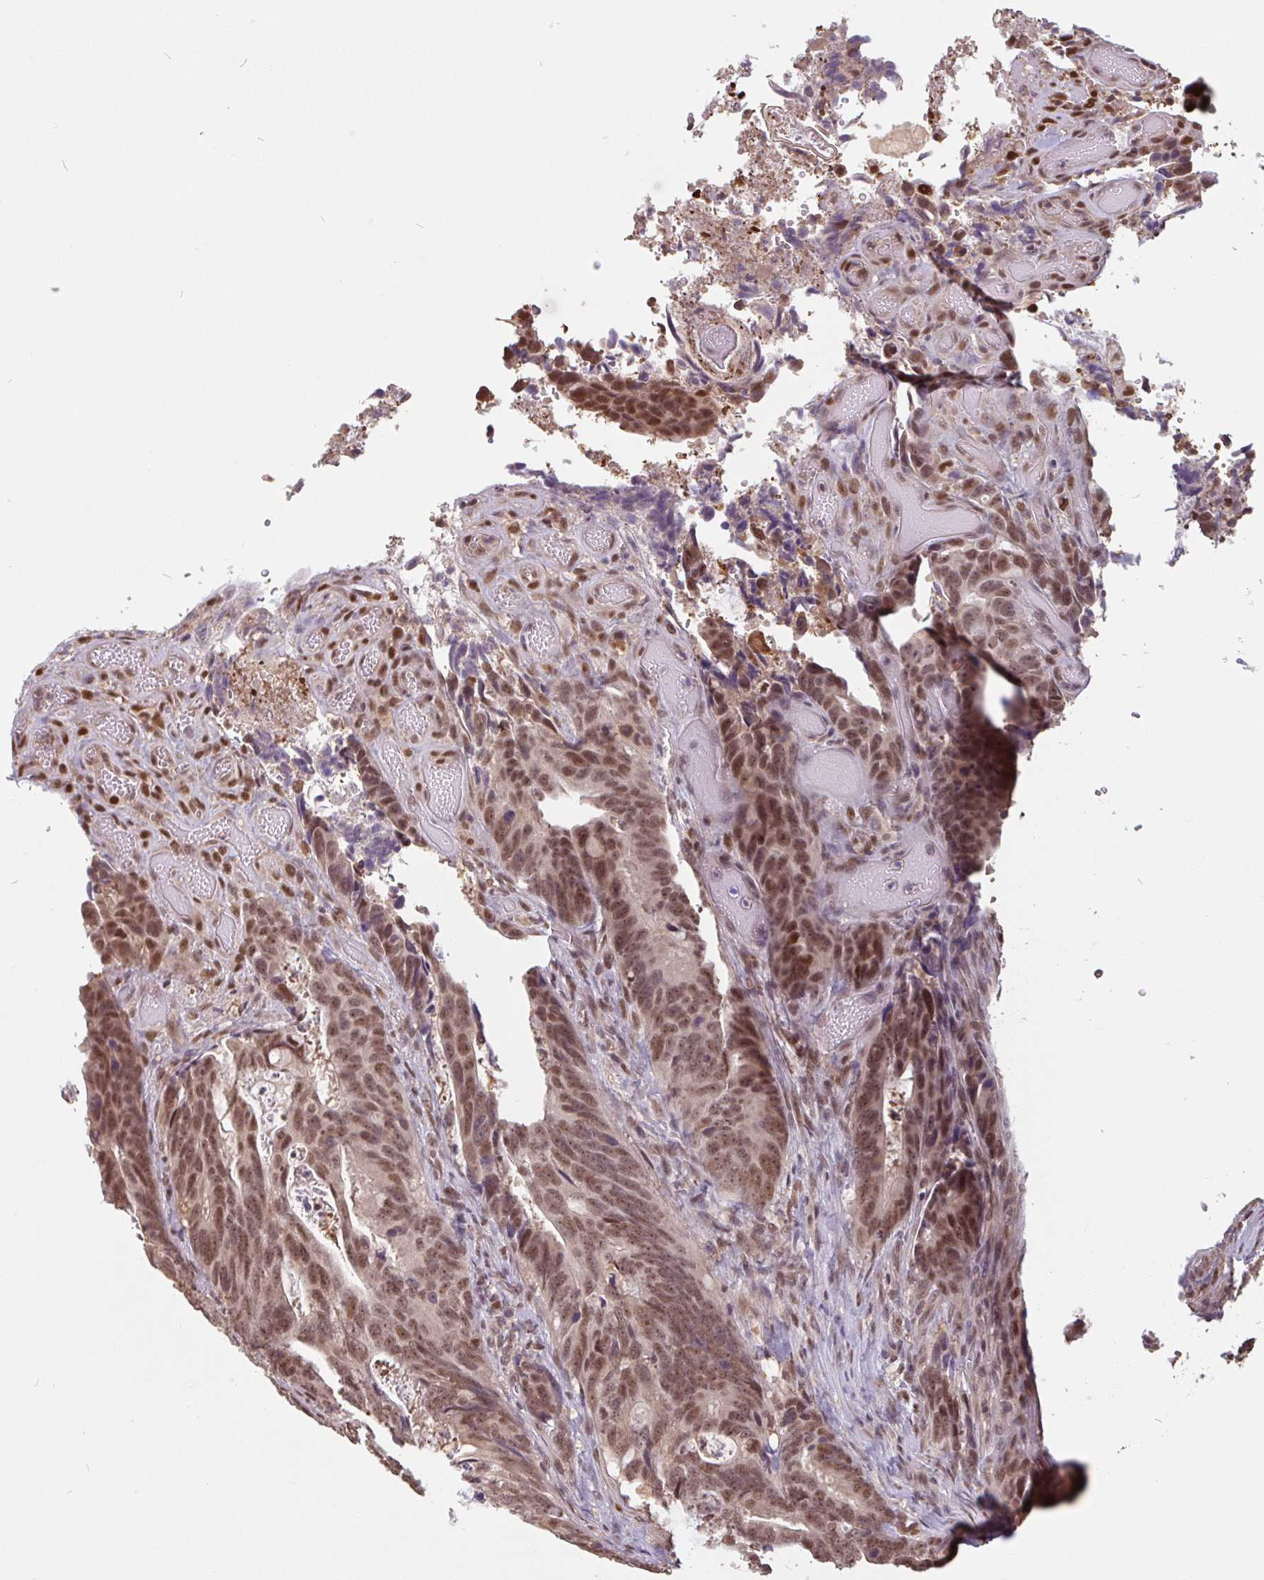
{"staining": {"intensity": "moderate", "quantity": ">75%", "location": "nuclear"}, "tissue": "colorectal cancer", "cell_type": "Tumor cells", "image_type": "cancer", "snomed": [{"axis": "morphology", "description": "Adenocarcinoma, NOS"}, {"axis": "topography", "description": "Colon"}], "caption": "Protein staining demonstrates moderate nuclear expression in approximately >75% of tumor cells in colorectal cancer (adenocarcinoma).", "gene": "DR1", "patient": {"sex": "female", "age": 82}}